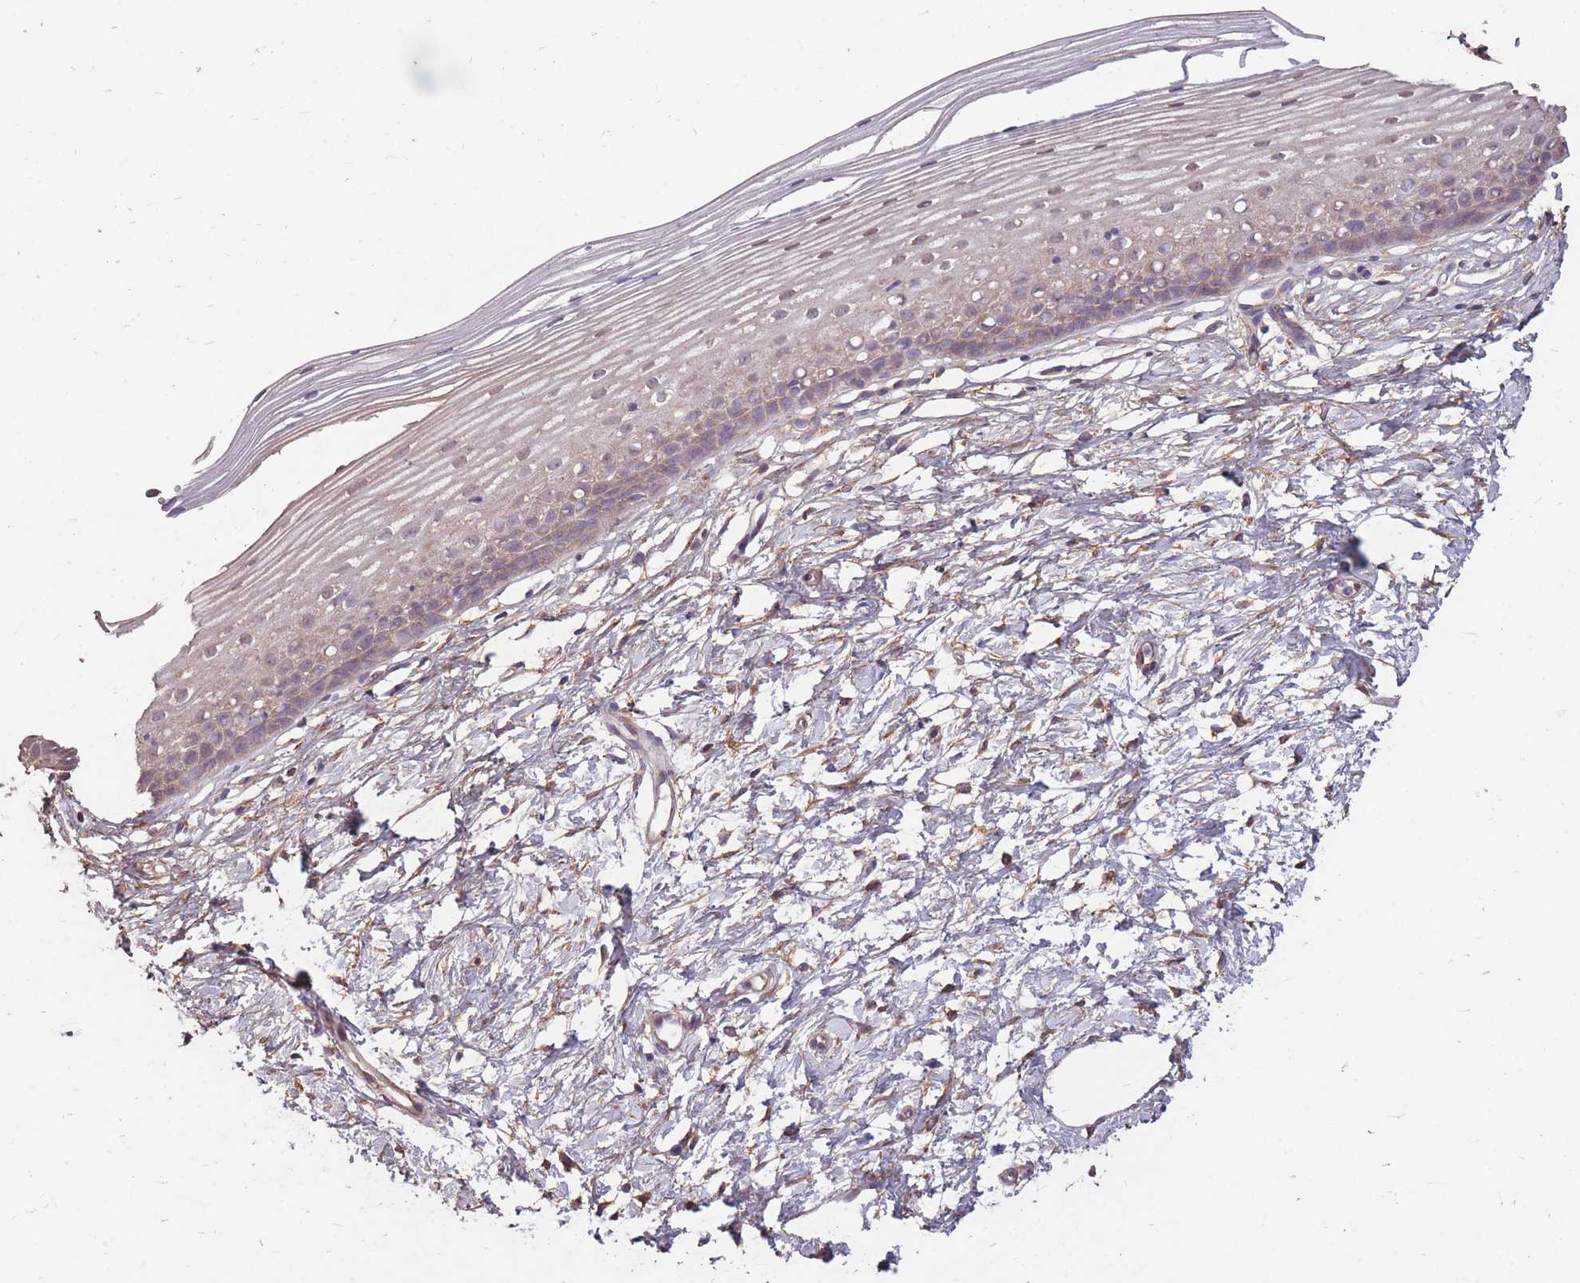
{"staining": {"intensity": "negative", "quantity": "none", "location": "none"}, "tissue": "cervix", "cell_type": "Glandular cells", "image_type": "normal", "snomed": [{"axis": "morphology", "description": "Normal tissue, NOS"}, {"axis": "topography", "description": "Cervix"}], "caption": "Unremarkable cervix was stained to show a protein in brown. There is no significant expression in glandular cells. (Stains: DAB (3,3'-diaminobenzidine) immunohistochemistry with hematoxylin counter stain, Microscopy: brightfield microscopy at high magnification).", "gene": "DYNC1LI2", "patient": {"sex": "female", "age": 40}}